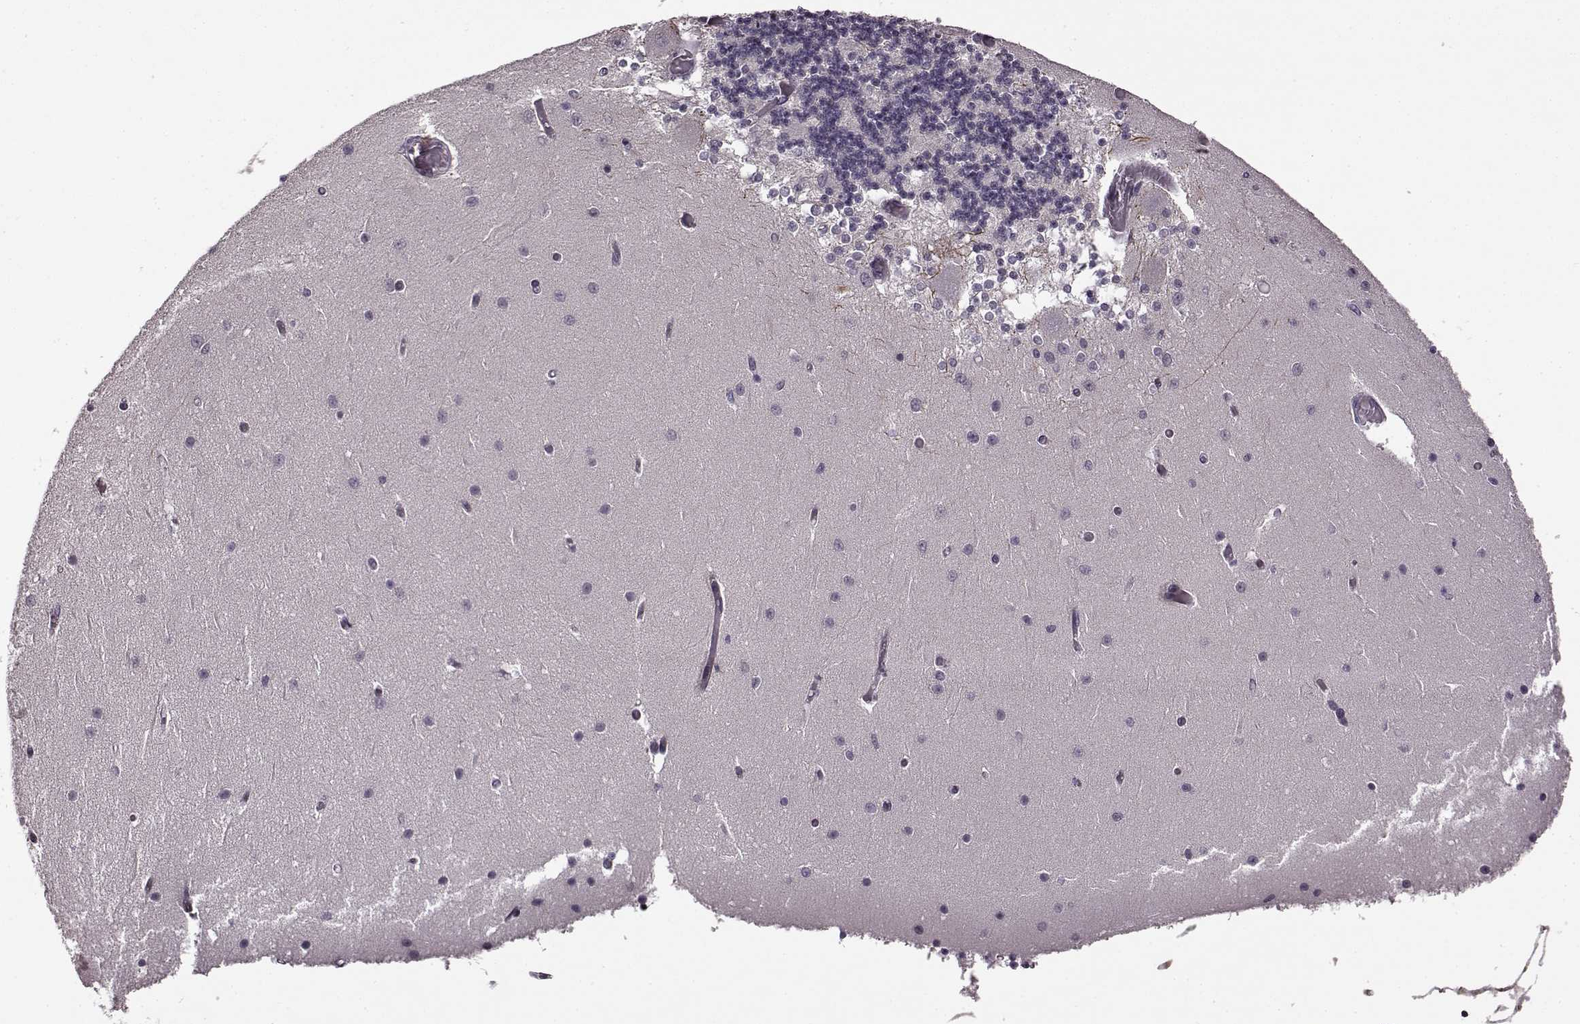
{"staining": {"intensity": "negative", "quantity": "none", "location": "none"}, "tissue": "cerebellum", "cell_type": "Cells in granular layer", "image_type": "normal", "snomed": [{"axis": "morphology", "description": "Normal tissue, NOS"}, {"axis": "topography", "description": "Cerebellum"}], "caption": "Cells in granular layer show no significant protein expression in benign cerebellum. (DAB (3,3'-diaminobenzidine) IHC with hematoxylin counter stain).", "gene": "CNGA3", "patient": {"sex": "female", "age": 28}}